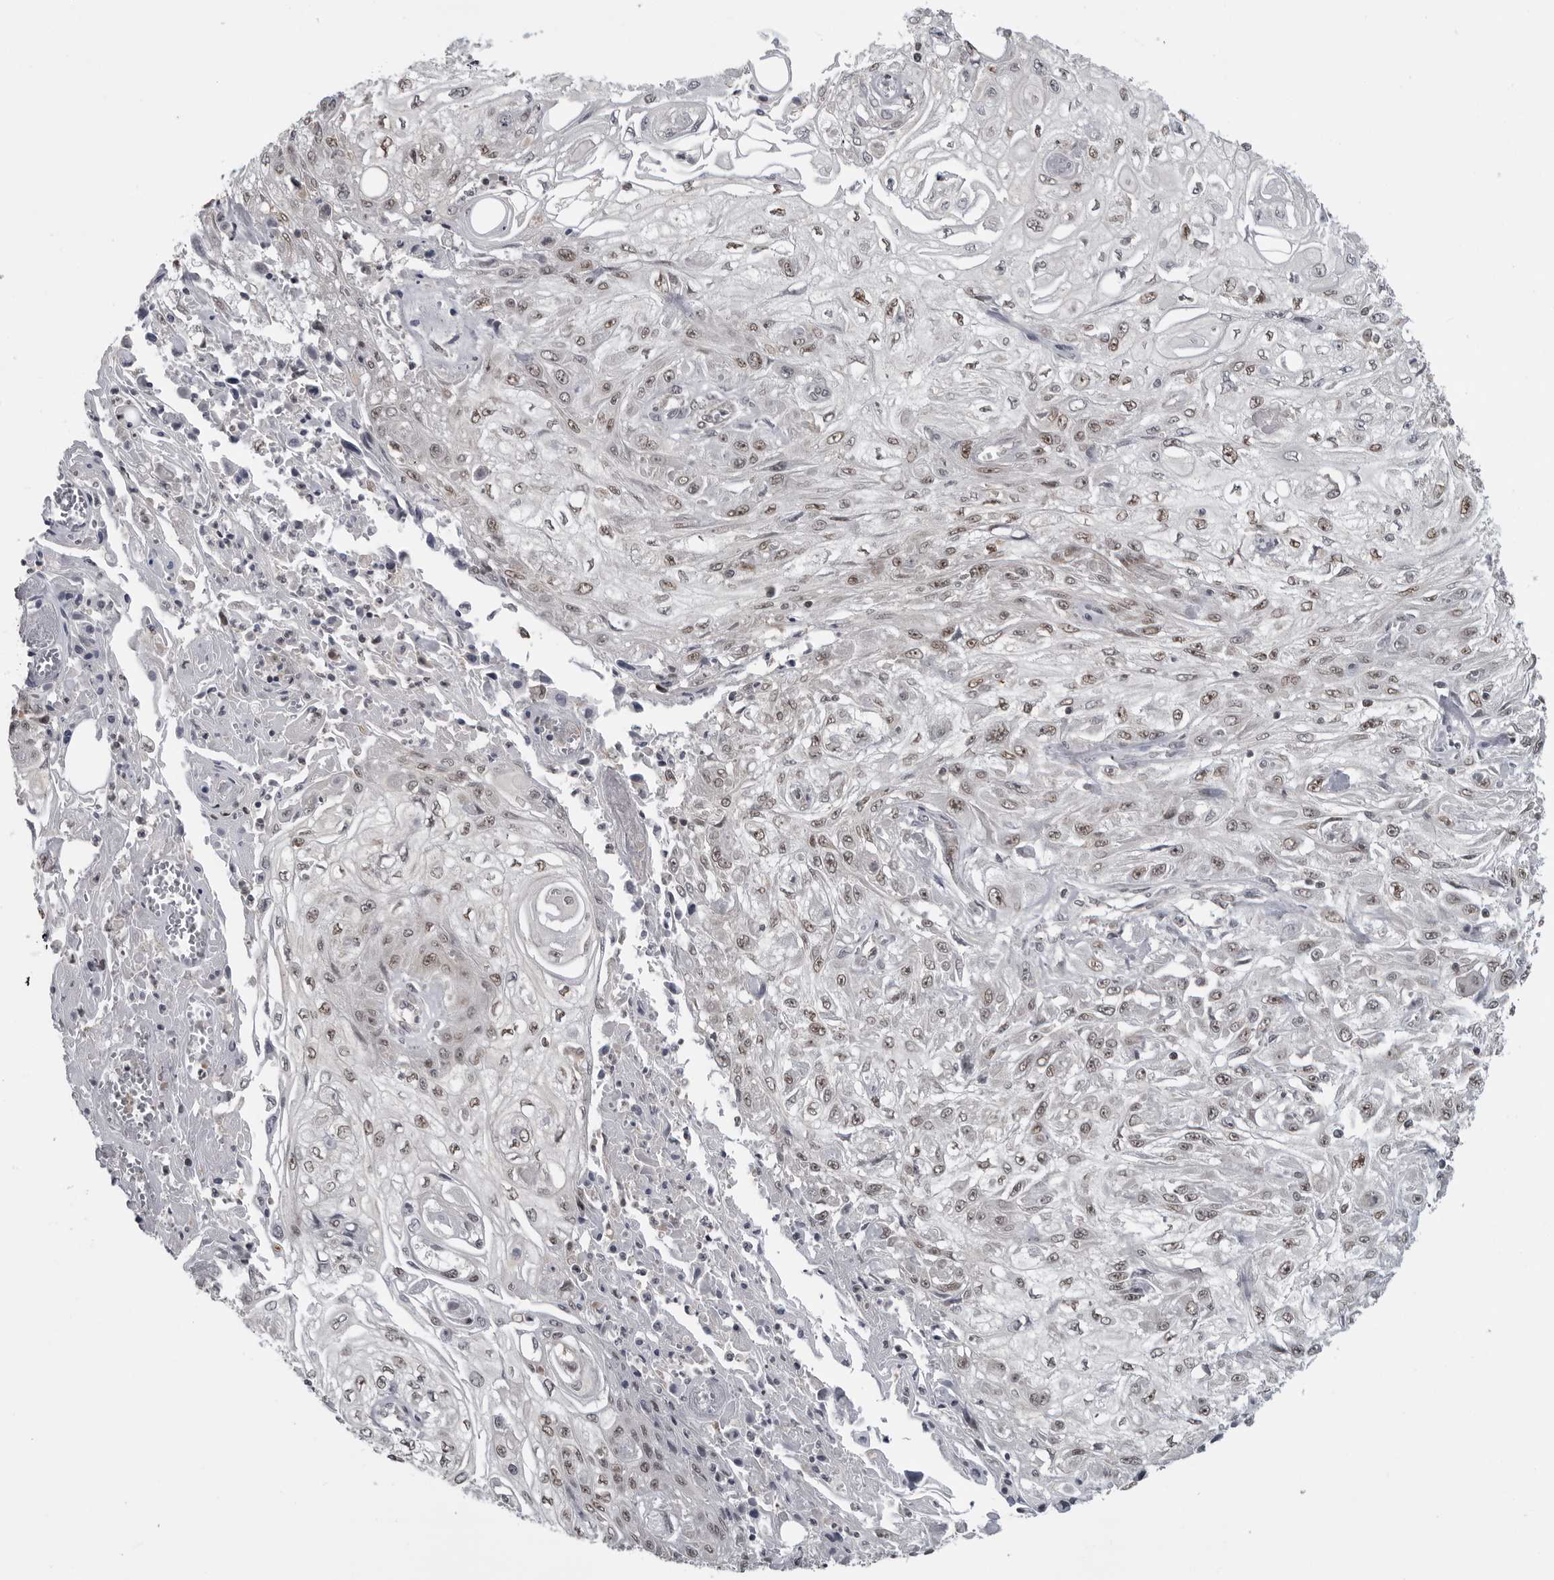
{"staining": {"intensity": "weak", "quantity": ">75%", "location": "nuclear"}, "tissue": "skin cancer", "cell_type": "Tumor cells", "image_type": "cancer", "snomed": [{"axis": "morphology", "description": "Squamous cell carcinoma, NOS"}, {"axis": "morphology", "description": "Squamous cell carcinoma, metastatic, NOS"}, {"axis": "topography", "description": "Skin"}, {"axis": "topography", "description": "Lymph node"}], "caption": "Protein staining of skin cancer (metastatic squamous cell carcinoma) tissue shows weak nuclear positivity in approximately >75% of tumor cells.", "gene": "C8orf58", "patient": {"sex": "male", "age": 75}}